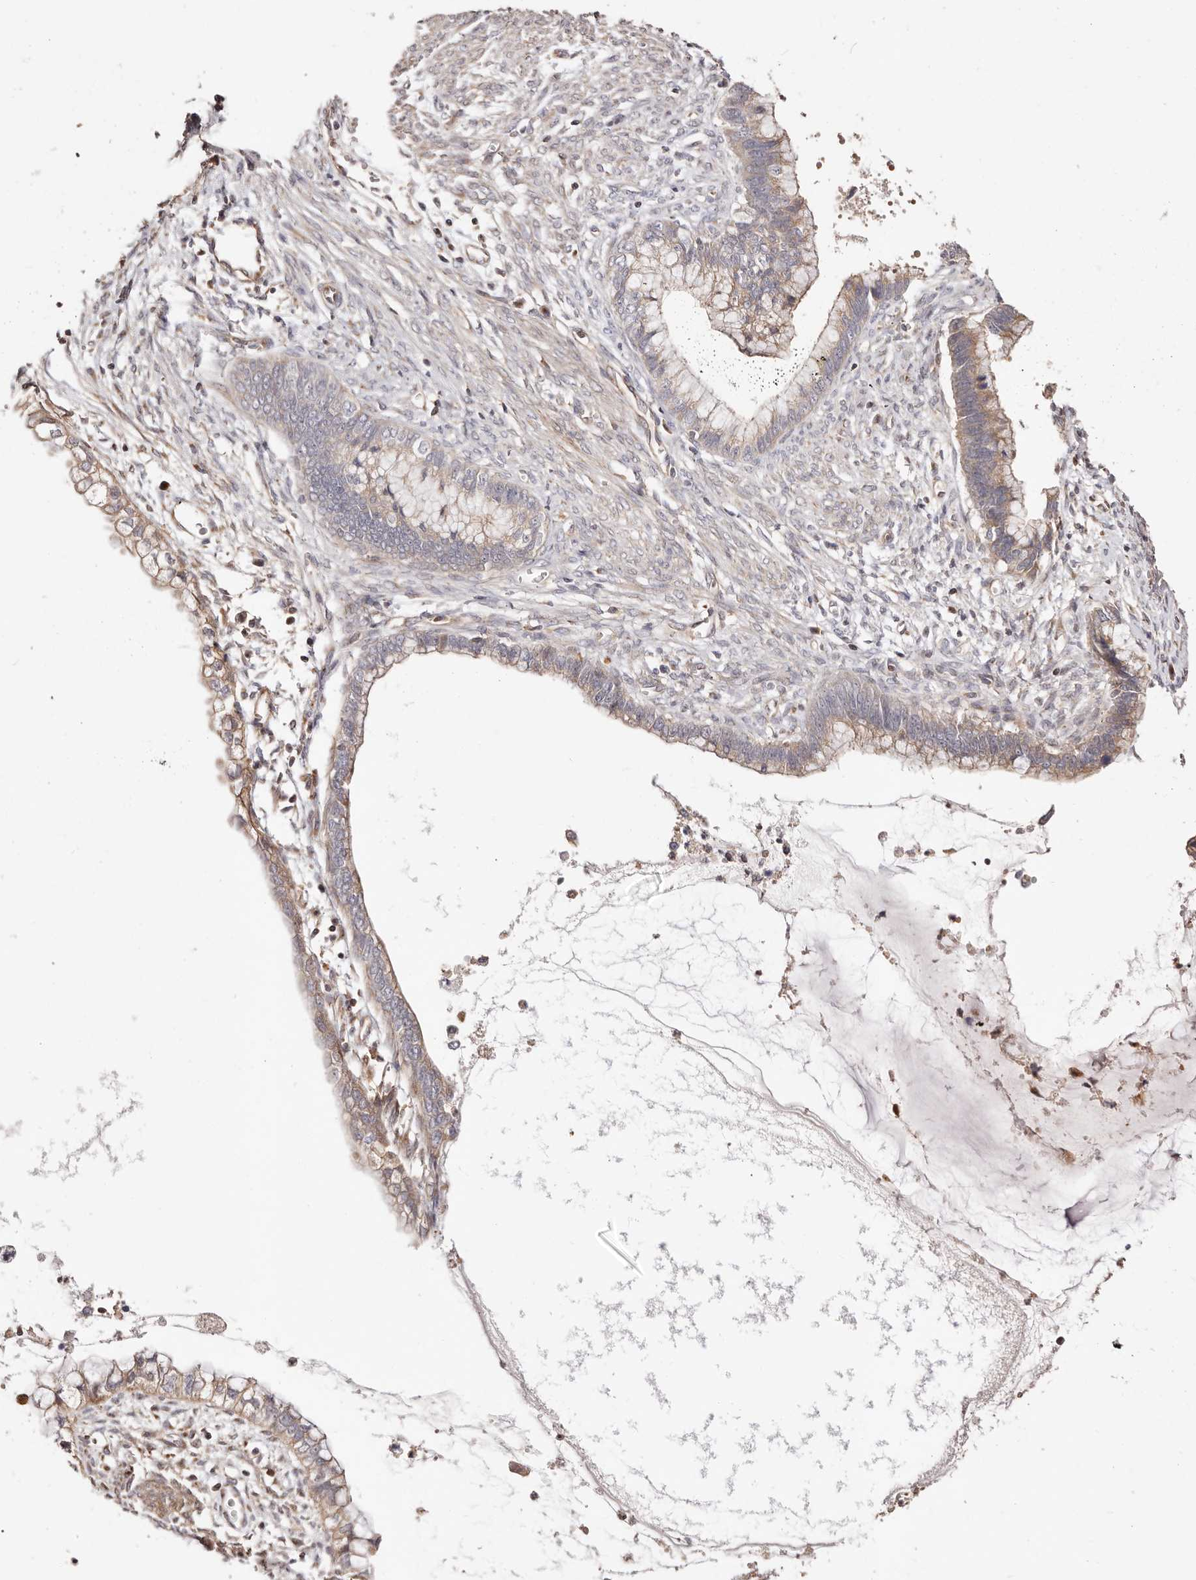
{"staining": {"intensity": "weak", "quantity": ">75%", "location": "cytoplasmic/membranous"}, "tissue": "cervical cancer", "cell_type": "Tumor cells", "image_type": "cancer", "snomed": [{"axis": "morphology", "description": "Adenocarcinoma, NOS"}, {"axis": "topography", "description": "Cervix"}], "caption": "A photomicrograph of cervical adenocarcinoma stained for a protein reveals weak cytoplasmic/membranous brown staining in tumor cells. (IHC, brightfield microscopy, high magnification).", "gene": "MAPK1", "patient": {"sex": "female", "age": 44}}